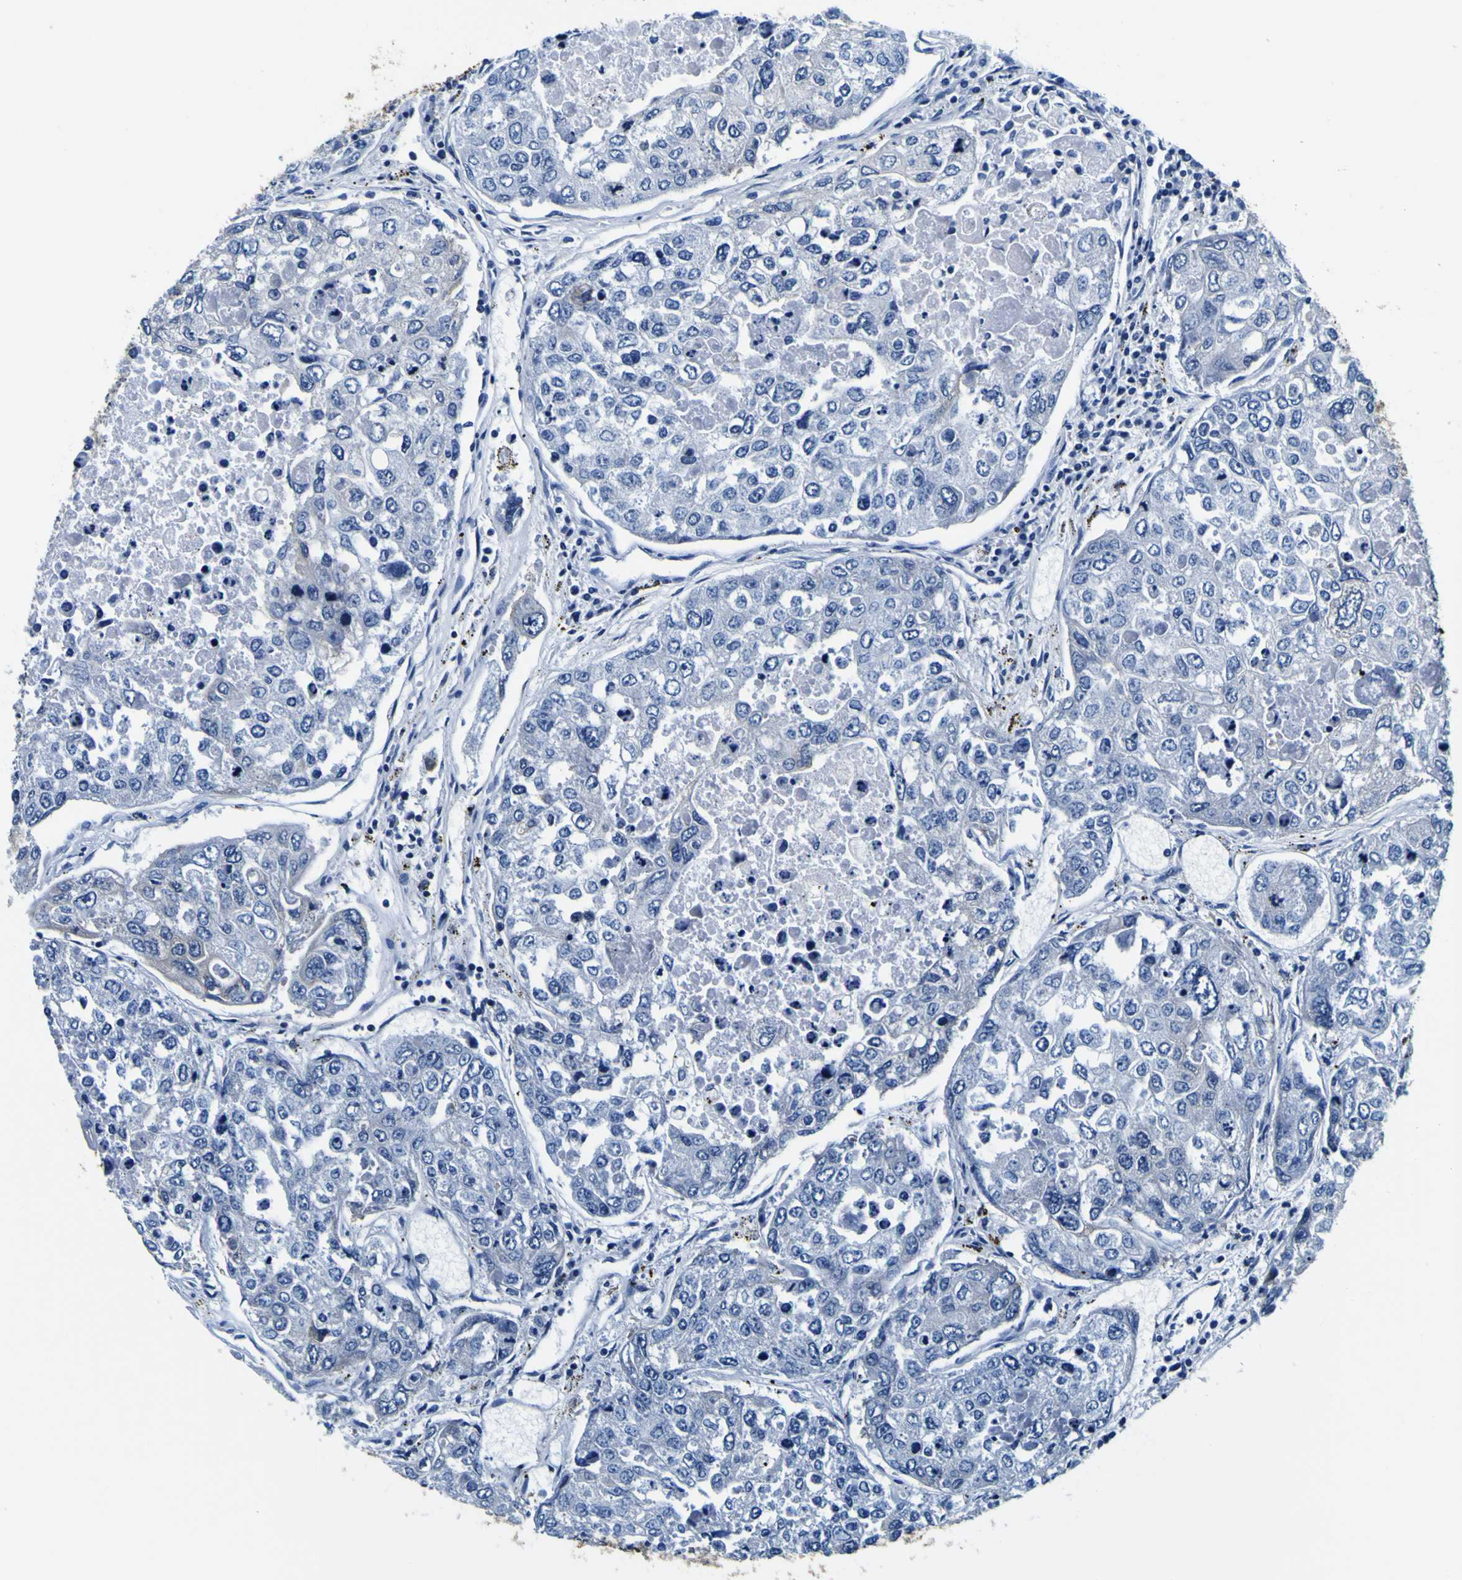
{"staining": {"intensity": "negative", "quantity": "none", "location": "none"}, "tissue": "urothelial cancer", "cell_type": "Tumor cells", "image_type": "cancer", "snomed": [{"axis": "morphology", "description": "Urothelial carcinoma, High grade"}, {"axis": "topography", "description": "Lymph node"}, {"axis": "topography", "description": "Urinary bladder"}], "caption": "A micrograph of human urothelial carcinoma (high-grade) is negative for staining in tumor cells.", "gene": "TUBA1B", "patient": {"sex": "male", "age": 51}}